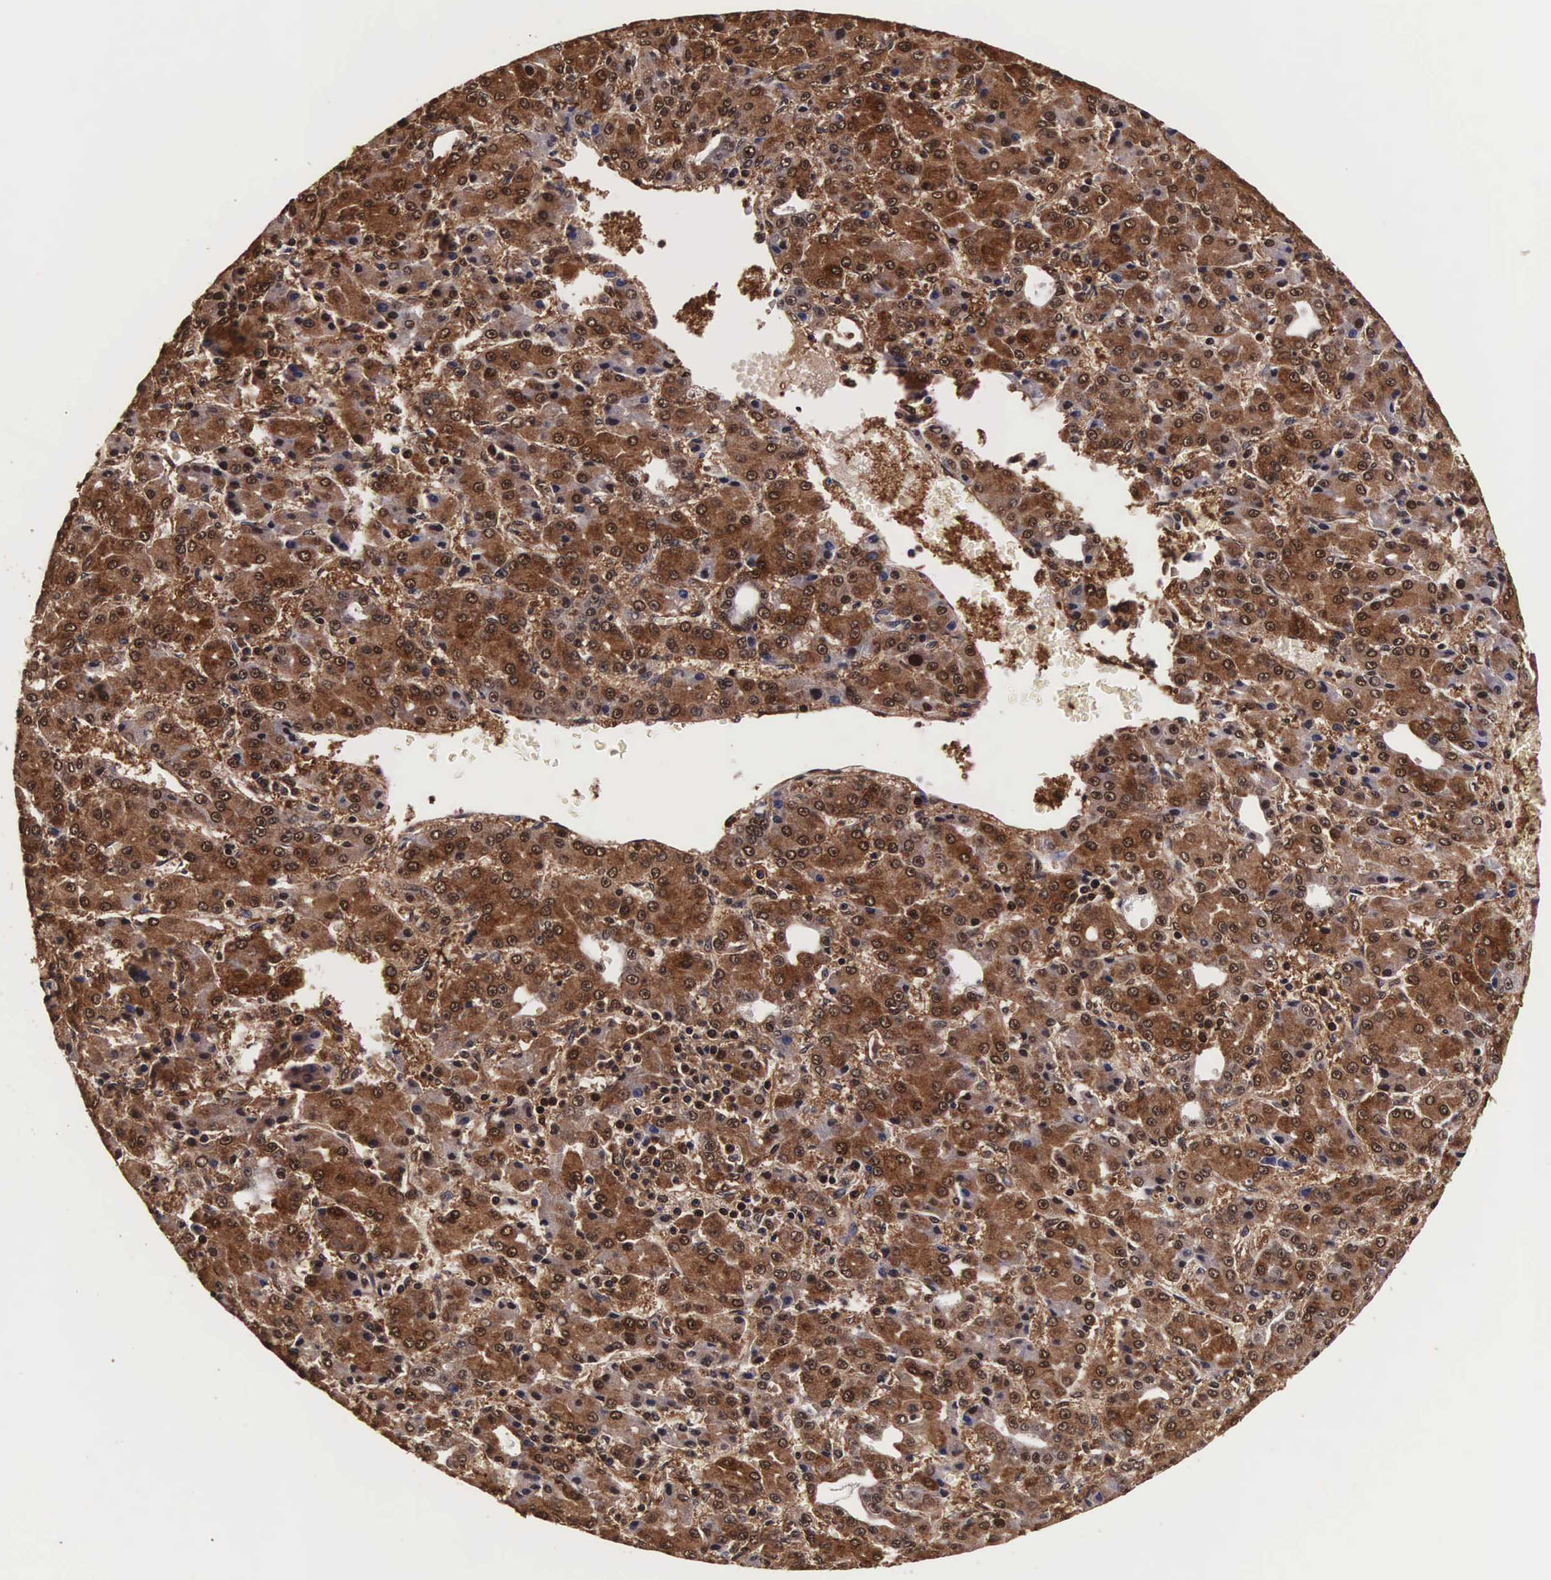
{"staining": {"intensity": "strong", "quantity": "25%-75%", "location": "cytoplasmic/membranous,nuclear"}, "tissue": "liver cancer", "cell_type": "Tumor cells", "image_type": "cancer", "snomed": [{"axis": "morphology", "description": "Carcinoma, Hepatocellular, NOS"}, {"axis": "topography", "description": "Liver"}], "caption": "This photomicrograph demonstrates liver cancer (hepatocellular carcinoma) stained with immunohistochemistry (IHC) to label a protein in brown. The cytoplasmic/membranous and nuclear of tumor cells show strong positivity for the protein. Nuclei are counter-stained blue.", "gene": "TECPR2", "patient": {"sex": "male", "age": 69}}